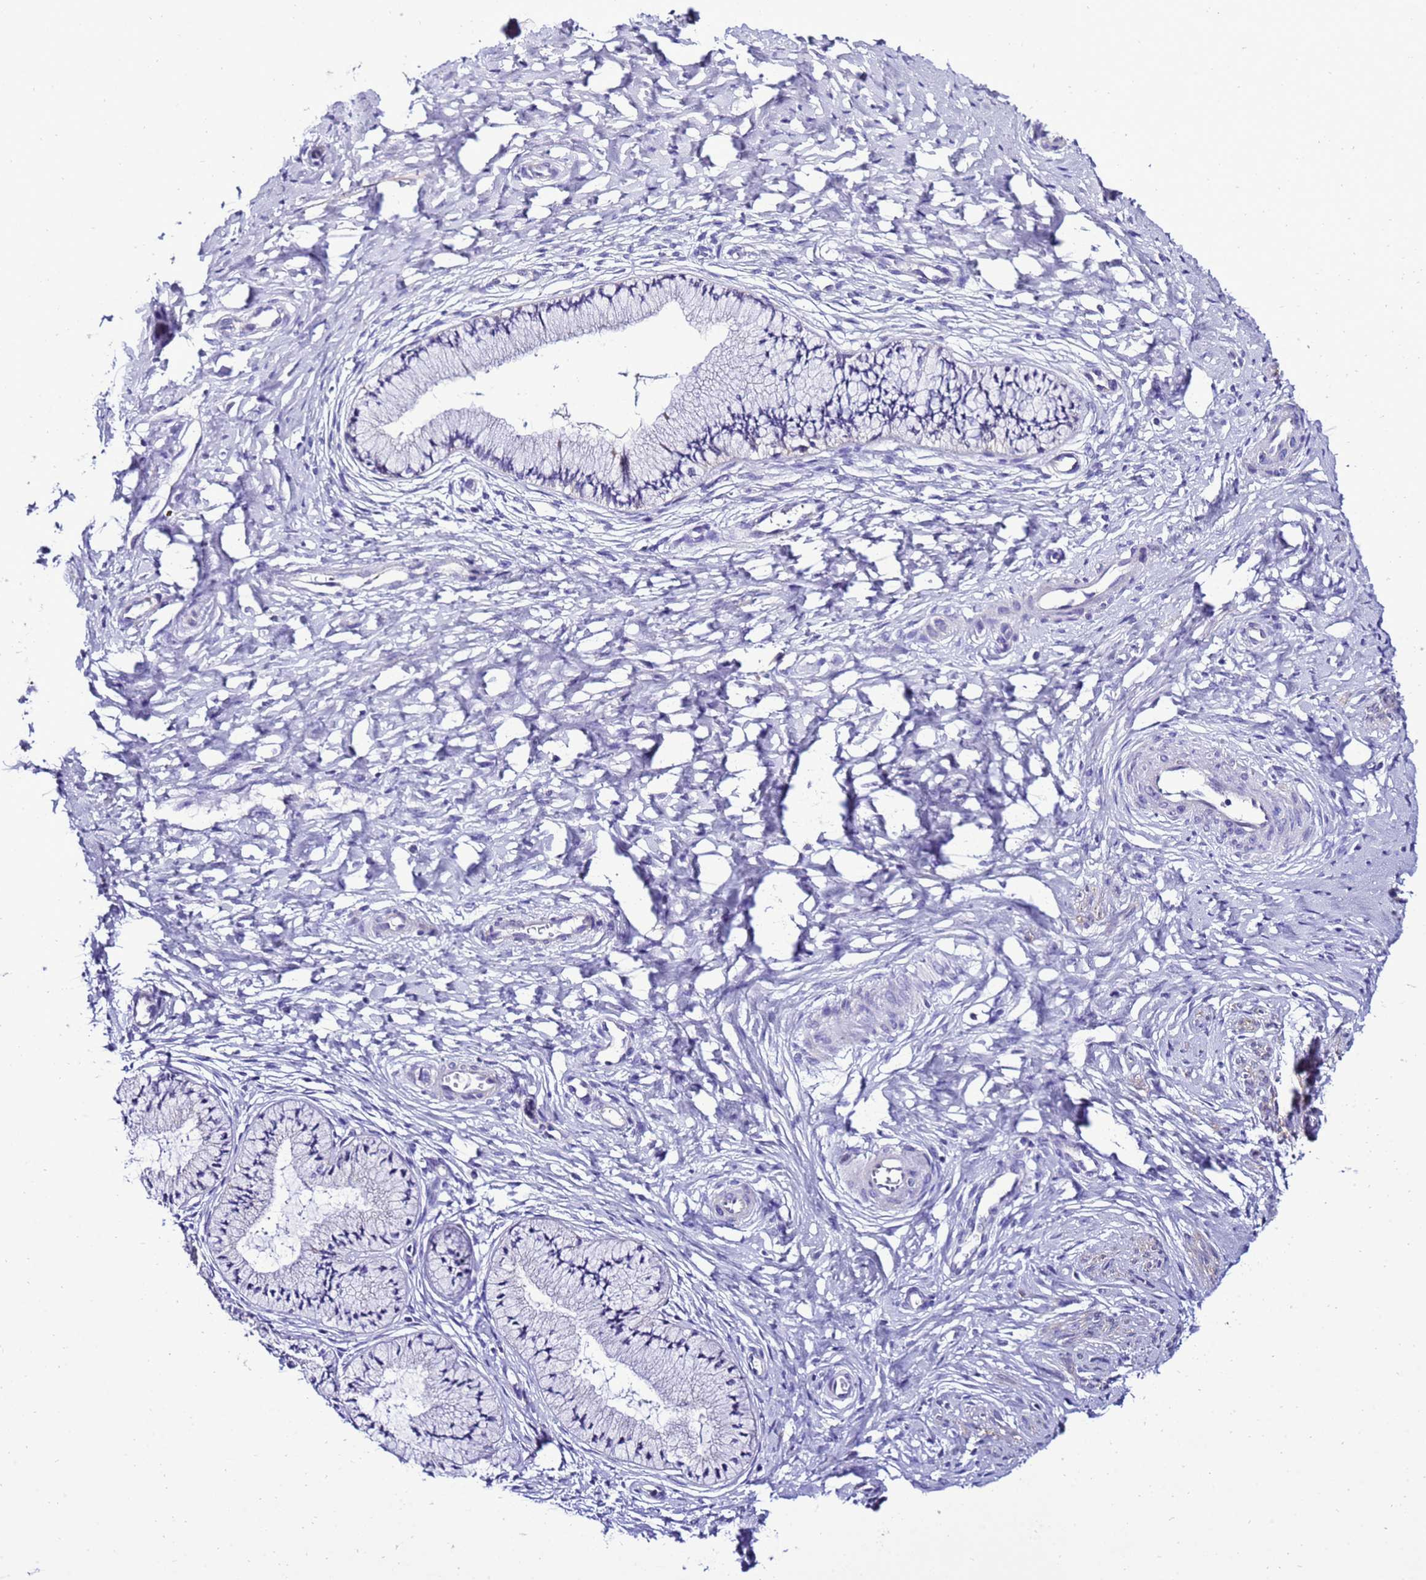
{"staining": {"intensity": "negative", "quantity": "none", "location": "none"}, "tissue": "cervix", "cell_type": "Glandular cells", "image_type": "normal", "snomed": [{"axis": "morphology", "description": "Normal tissue, NOS"}, {"axis": "topography", "description": "Cervix"}], "caption": "Cervix stained for a protein using immunohistochemistry (IHC) demonstrates no expression glandular cells.", "gene": "DPH6", "patient": {"sex": "female", "age": 36}}